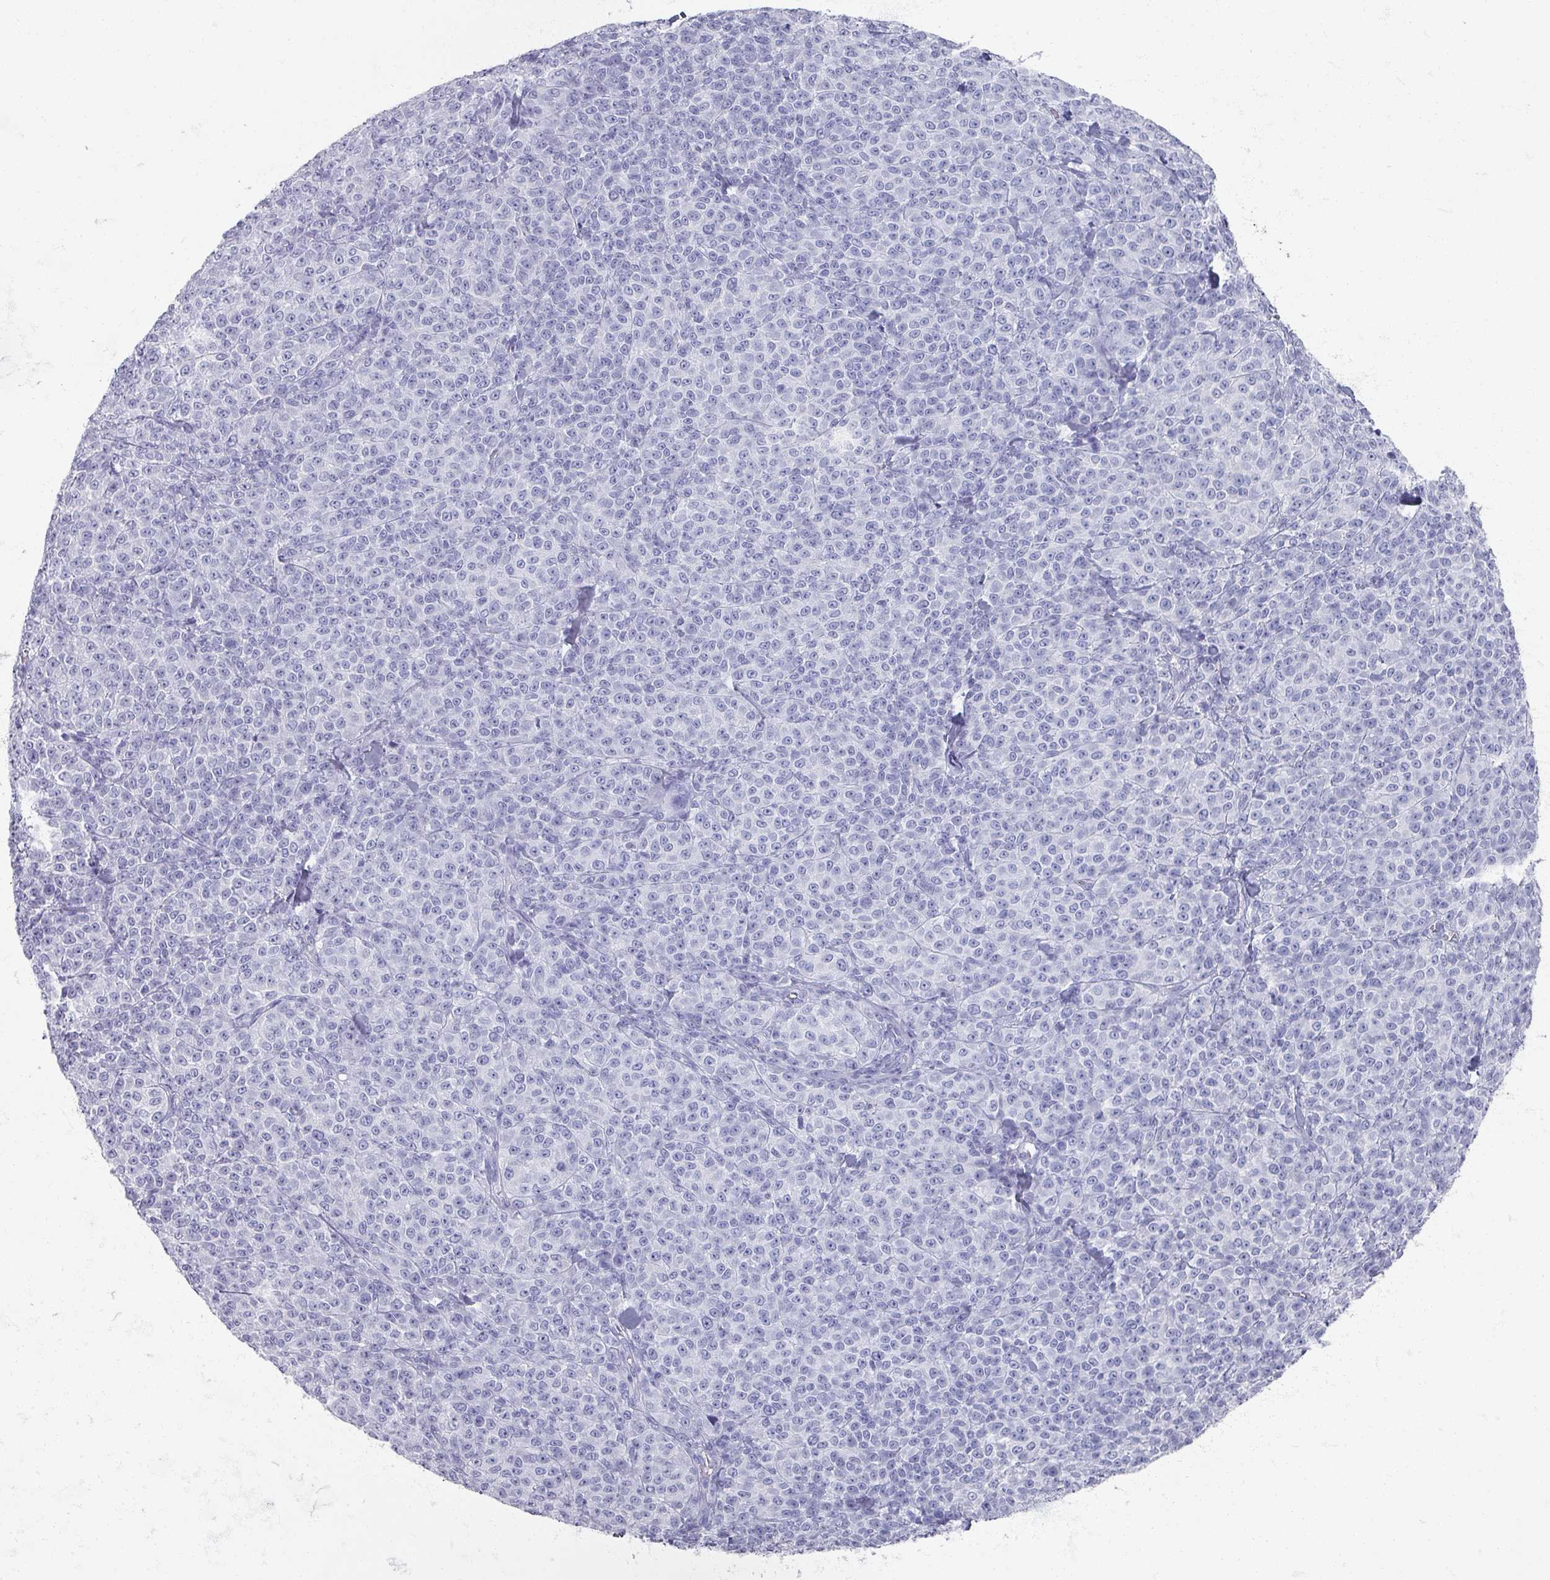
{"staining": {"intensity": "negative", "quantity": "none", "location": "none"}, "tissue": "melanoma", "cell_type": "Tumor cells", "image_type": "cancer", "snomed": [{"axis": "morphology", "description": "Normal tissue, NOS"}, {"axis": "morphology", "description": "Malignant melanoma, NOS"}, {"axis": "topography", "description": "Skin"}], "caption": "The immunohistochemistry micrograph has no significant expression in tumor cells of malignant melanoma tissue.", "gene": "OMG", "patient": {"sex": "female", "age": 34}}